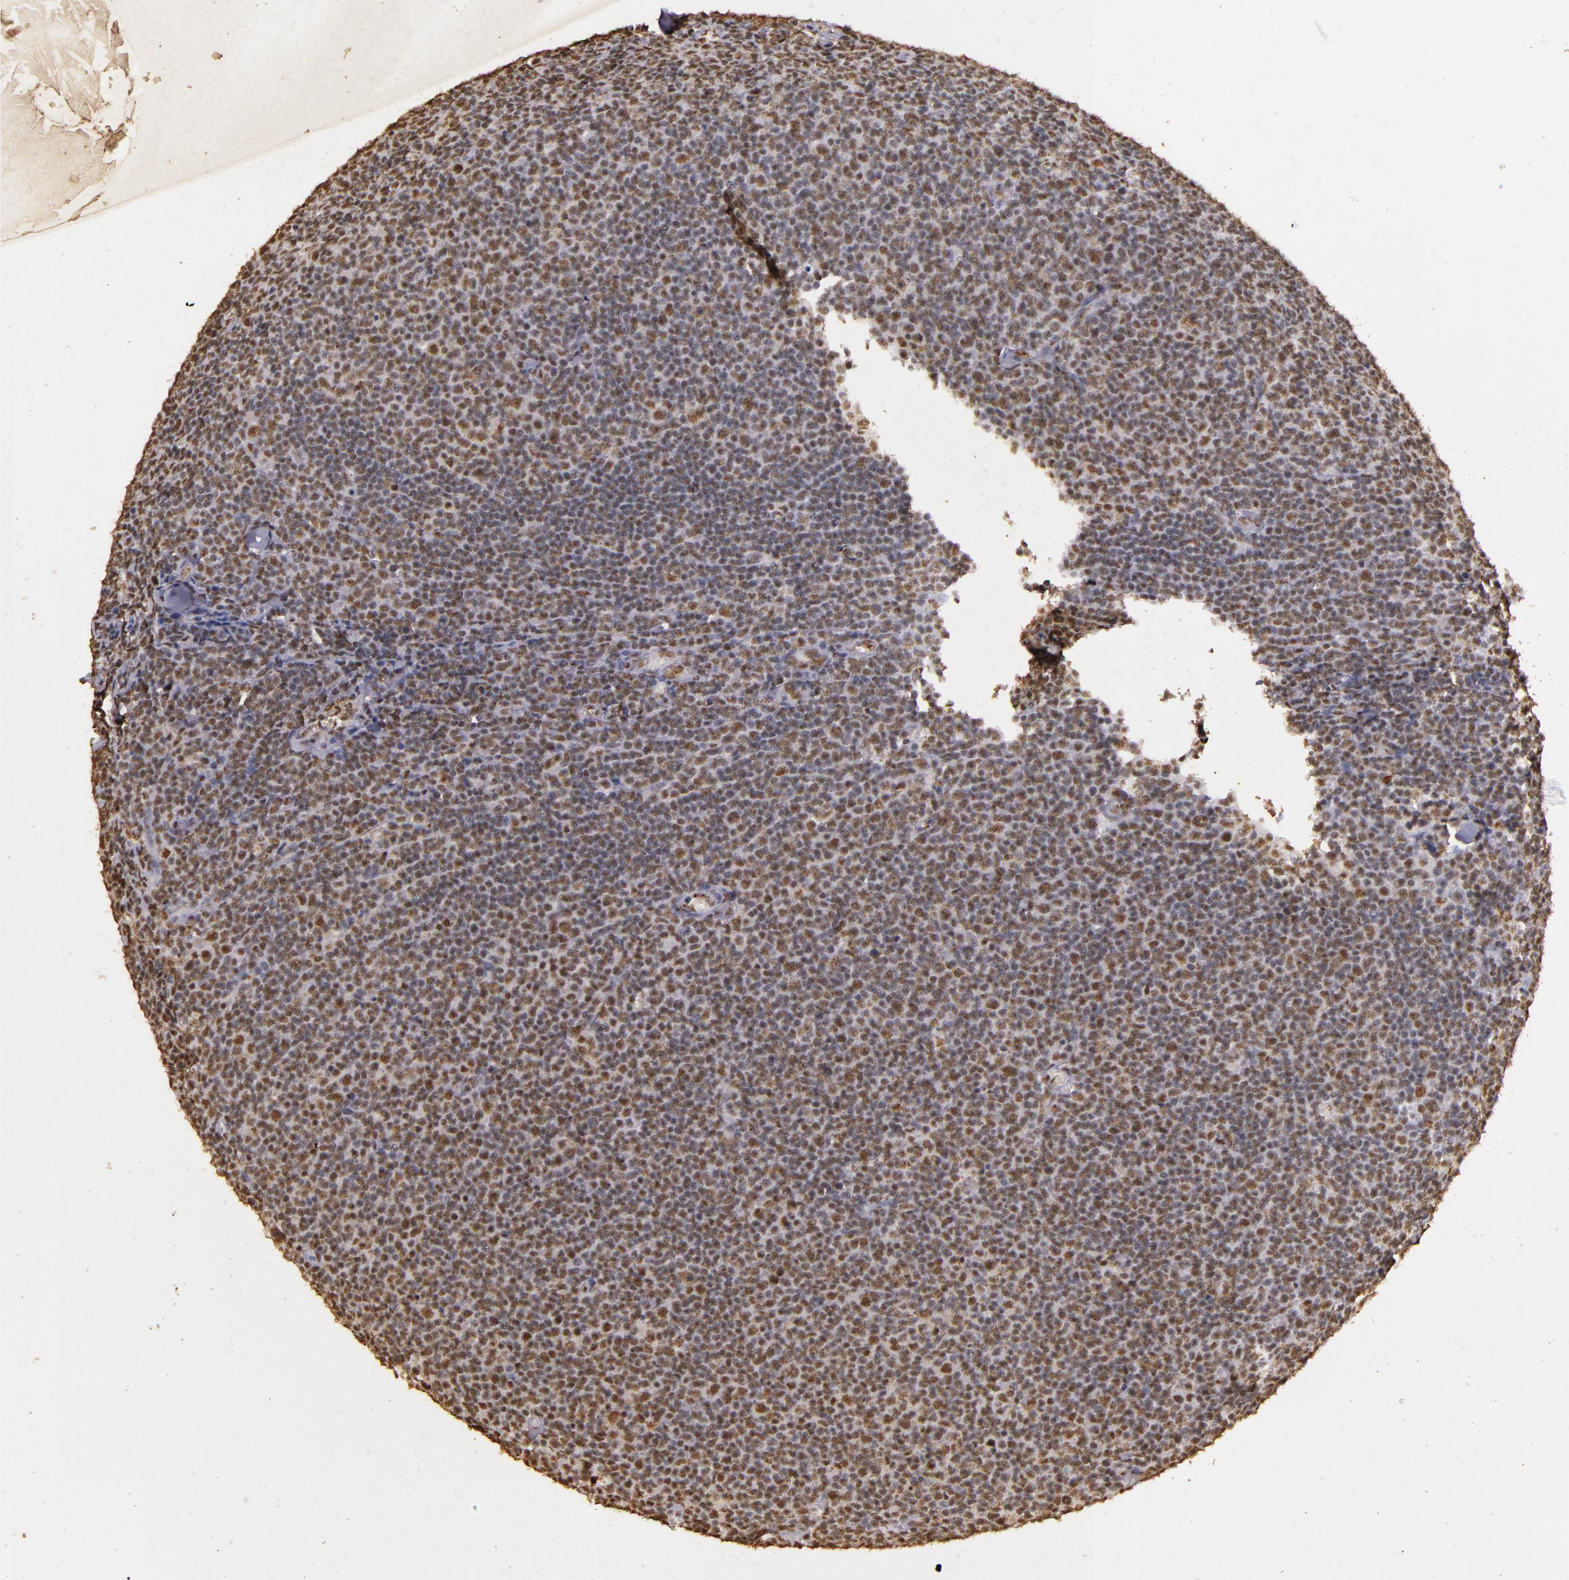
{"staining": {"intensity": "weak", "quantity": ">75%", "location": "nuclear"}, "tissue": "lymphoma", "cell_type": "Tumor cells", "image_type": "cancer", "snomed": [{"axis": "morphology", "description": "Malignant lymphoma, non-Hodgkin's type, Low grade"}, {"axis": "topography", "description": "Lymph node"}], "caption": "Protein analysis of malignant lymphoma, non-Hodgkin's type (low-grade) tissue demonstrates weak nuclear expression in approximately >75% of tumor cells. (brown staining indicates protein expression, while blue staining denotes nuclei).", "gene": "CBX3", "patient": {"sex": "male", "age": 74}}